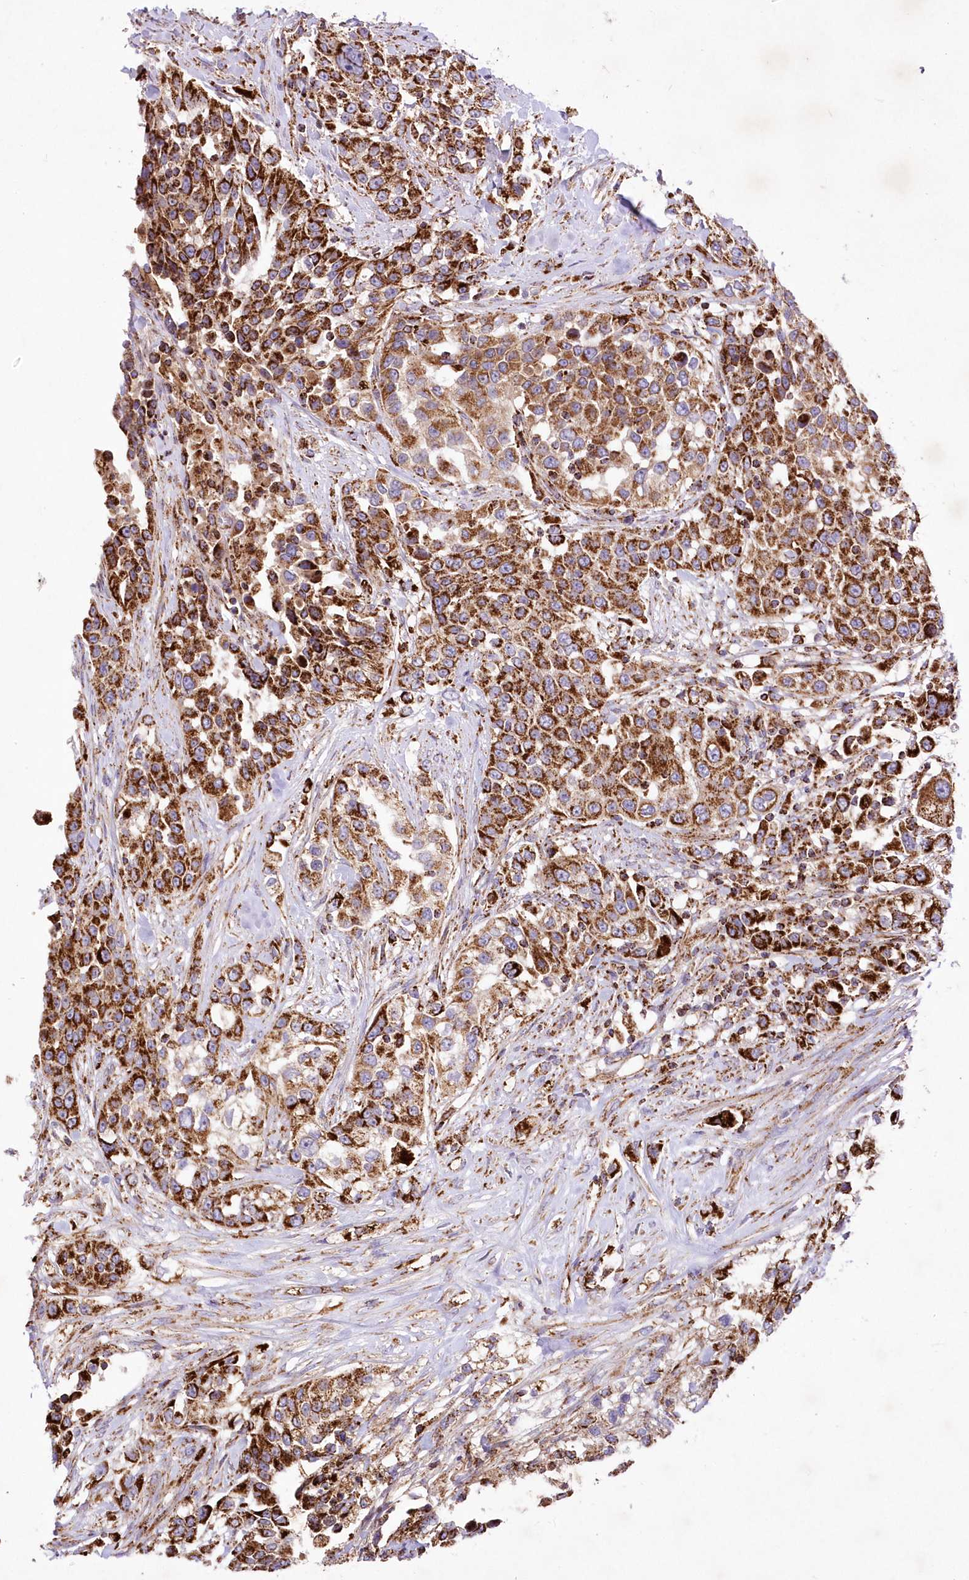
{"staining": {"intensity": "strong", "quantity": ">75%", "location": "cytoplasmic/membranous"}, "tissue": "urothelial cancer", "cell_type": "Tumor cells", "image_type": "cancer", "snomed": [{"axis": "morphology", "description": "Urothelial carcinoma, High grade"}, {"axis": "topography", "description": "Urinary bladder"}], "caption": "This is a histology image of immunohistochemistry staining of high-grade urothelial carcinoma, which shows strong staining in the cytoplasmic/membranous of tumor cells.", "gene": "ASNSD1", "patient": {"sex": "female", "age": 80}}